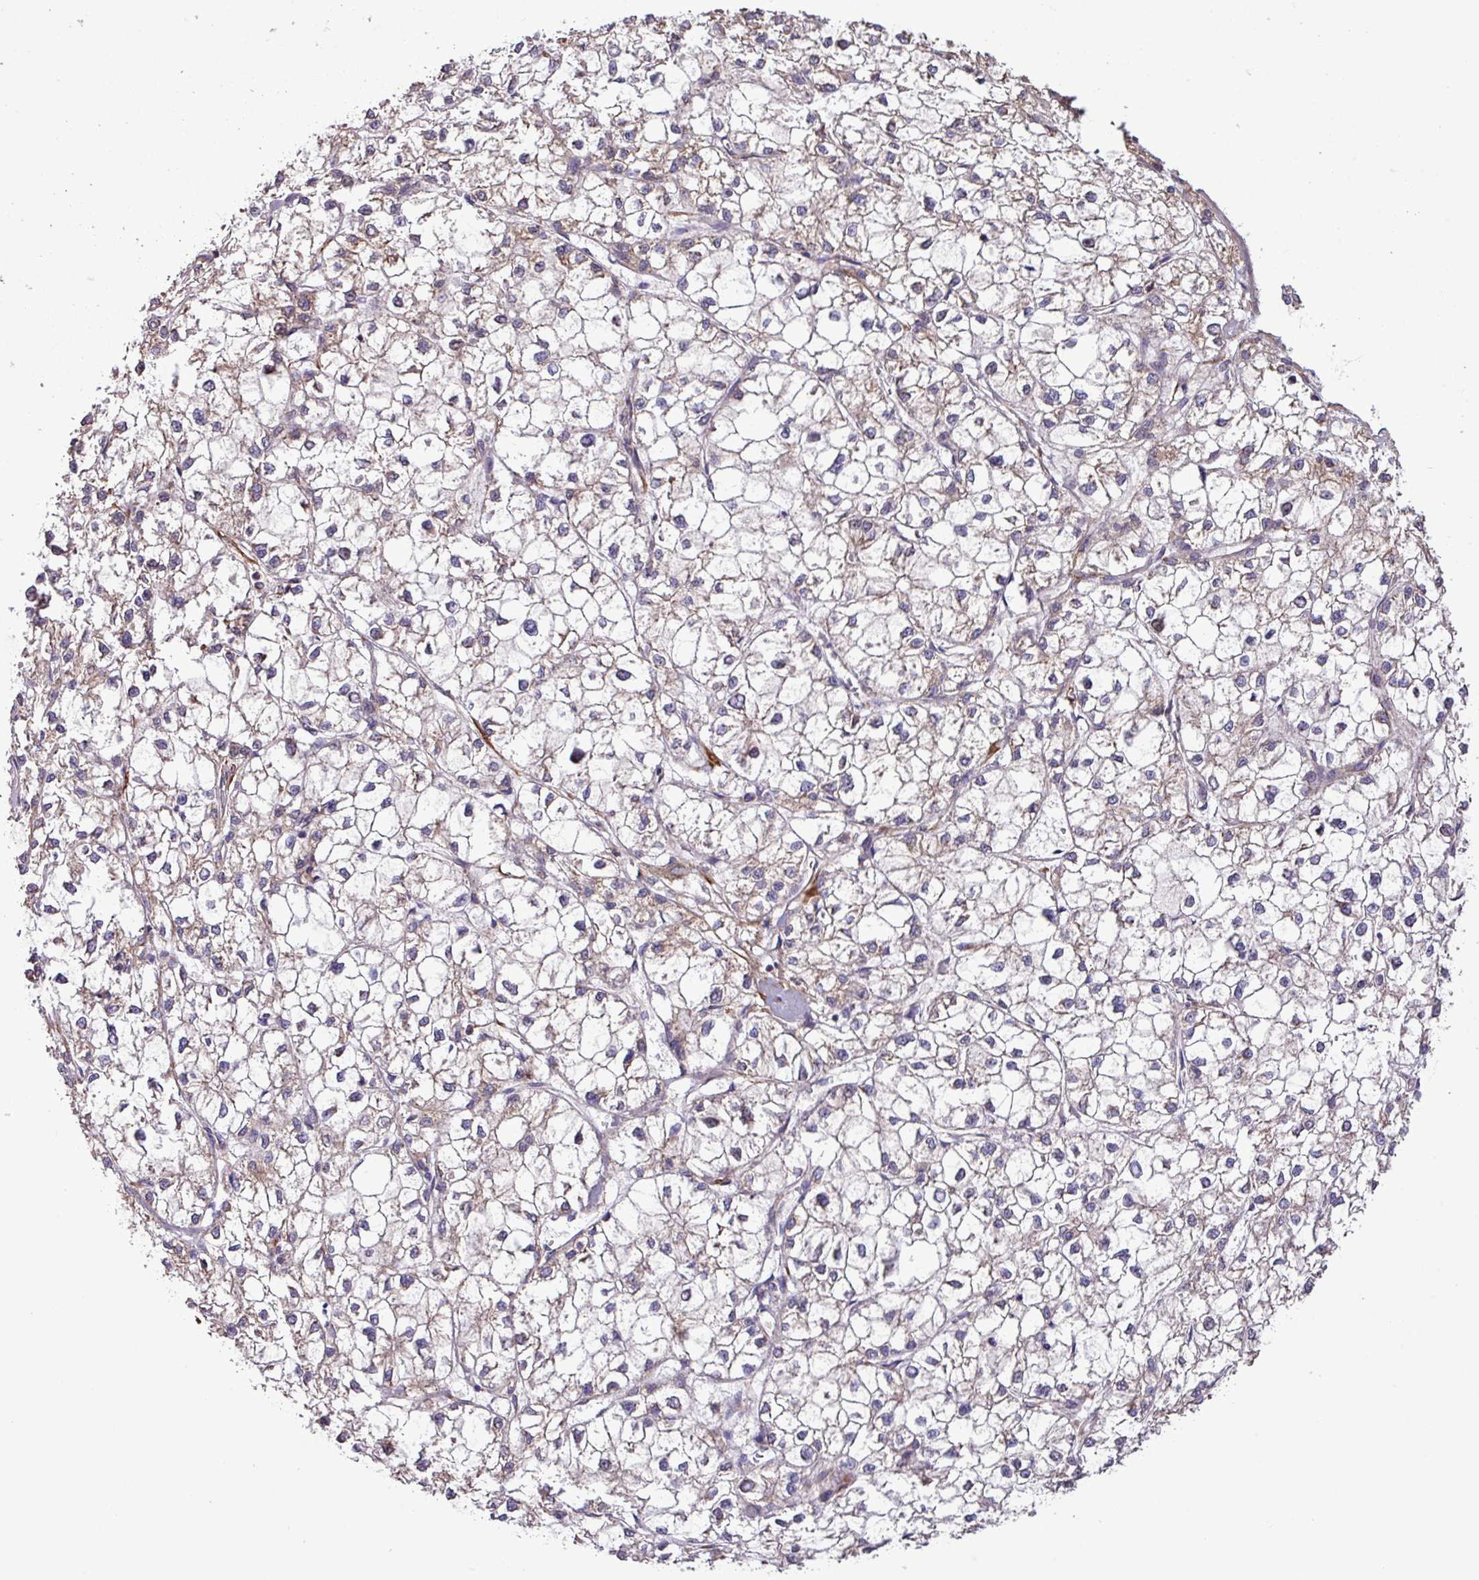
{"staining": {"intensity": "weak", "quantity": "<25%", "location": "cytoplasmic/membranous"}, "tissue": "liver cancer", "cell_type": "Tumor cells", "image_type": "cancer", "snomed": [{"axis": "morphology", "description": "Carcinoma, Hepatocellular, NOS"}, {"axis": "topography", "description": "Liver"}], "caption": "Tumor cells show no significant expression in liver cancer. Brightfield microscopy of IHC stained with DAB (3,3'-diaminobenzidine) (brown) and hematoxylin (blue), captured at high magnification.", "gene": "MEGF6", "patient": {"sex": "female", "age": 43}}